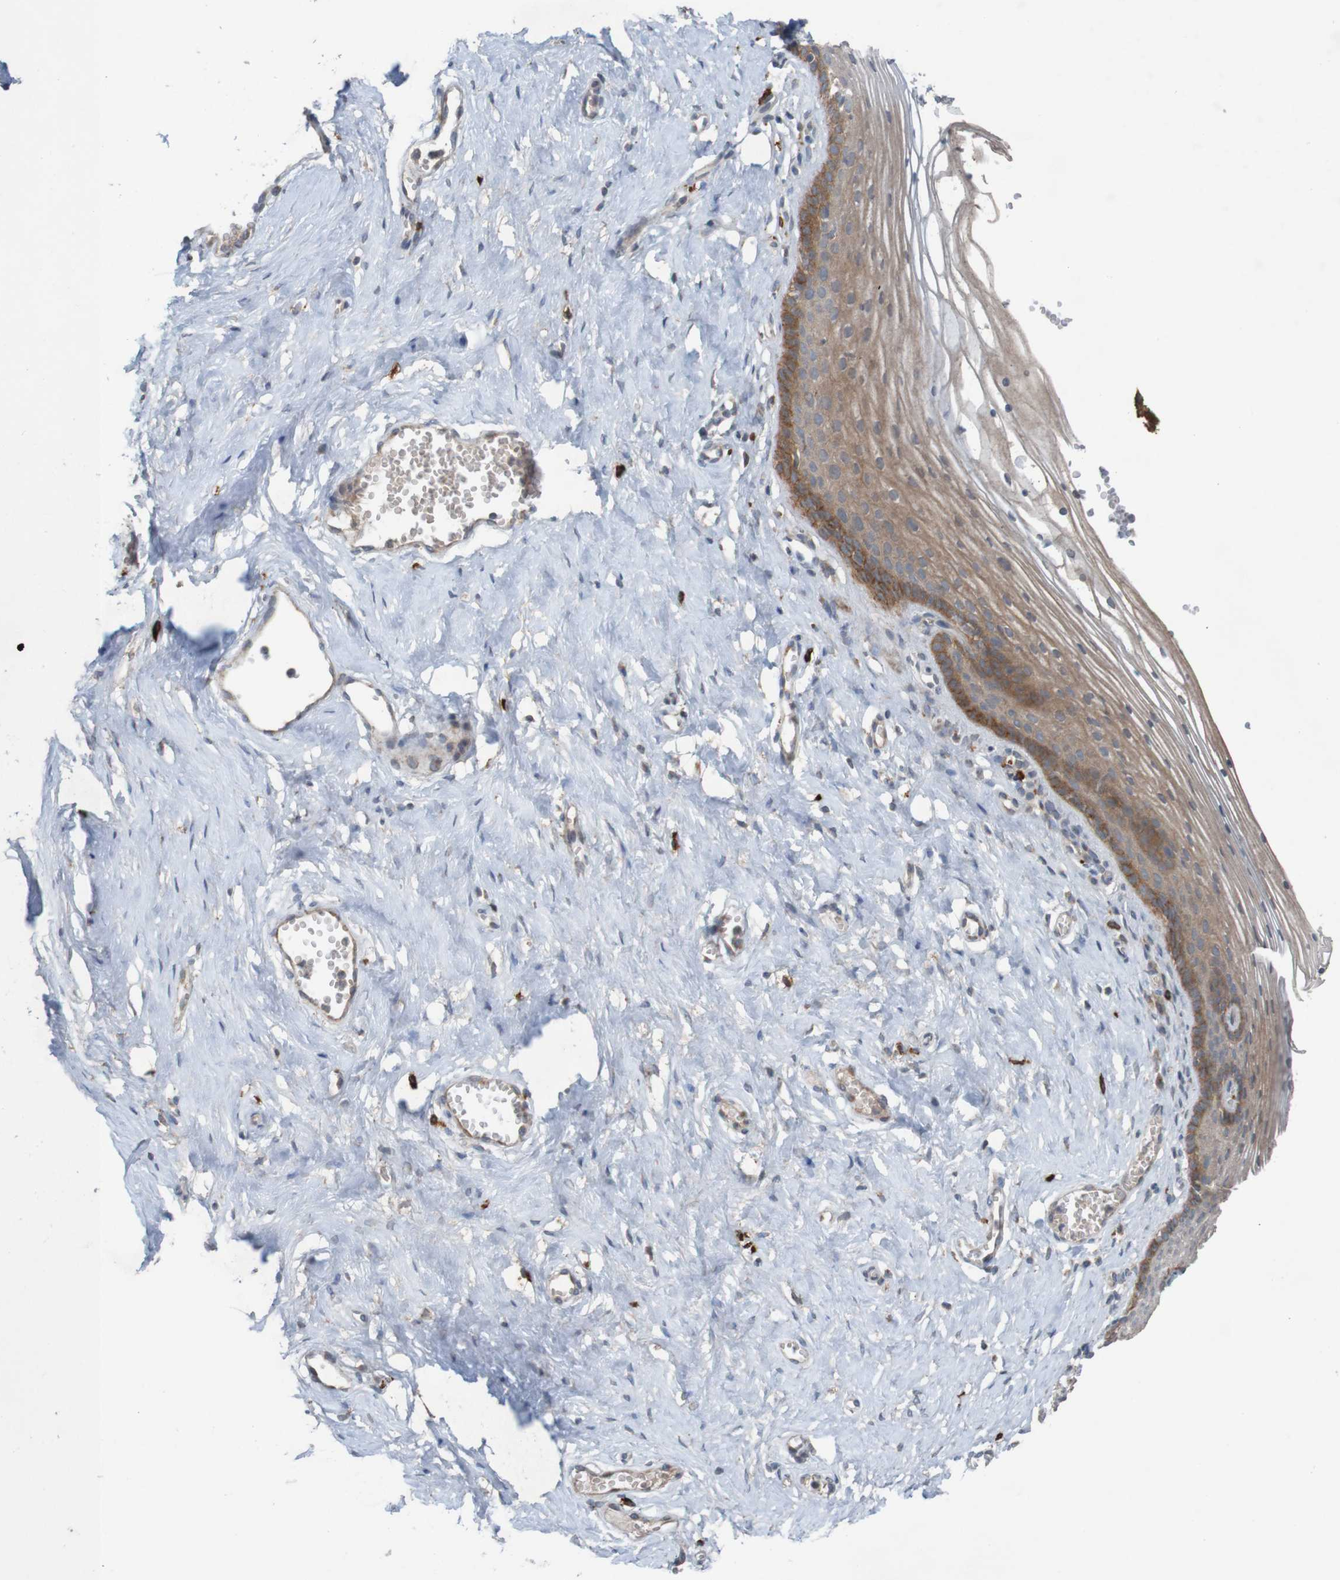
{"staining": {"intensity": "moderate", "quantity": ">75%", "location": "cytoplasmic/membranous"}, "tissue": "vagina", "cell_type": "Squamous epithelial cells", "image_type": "normal", "snomed": [{"axis": "morphology", "description": "Normal tissue, NOS"}, {"axis": "topography", "description": "Vagina"}], "caption": "Squamous epithelial cells show medium levels of moderate cytoplasmic/membranous staining in approximately >75% of cells in normal vagina.", "gene": "B3GAT2", "patient": {"sex": "female", "age": 32}}